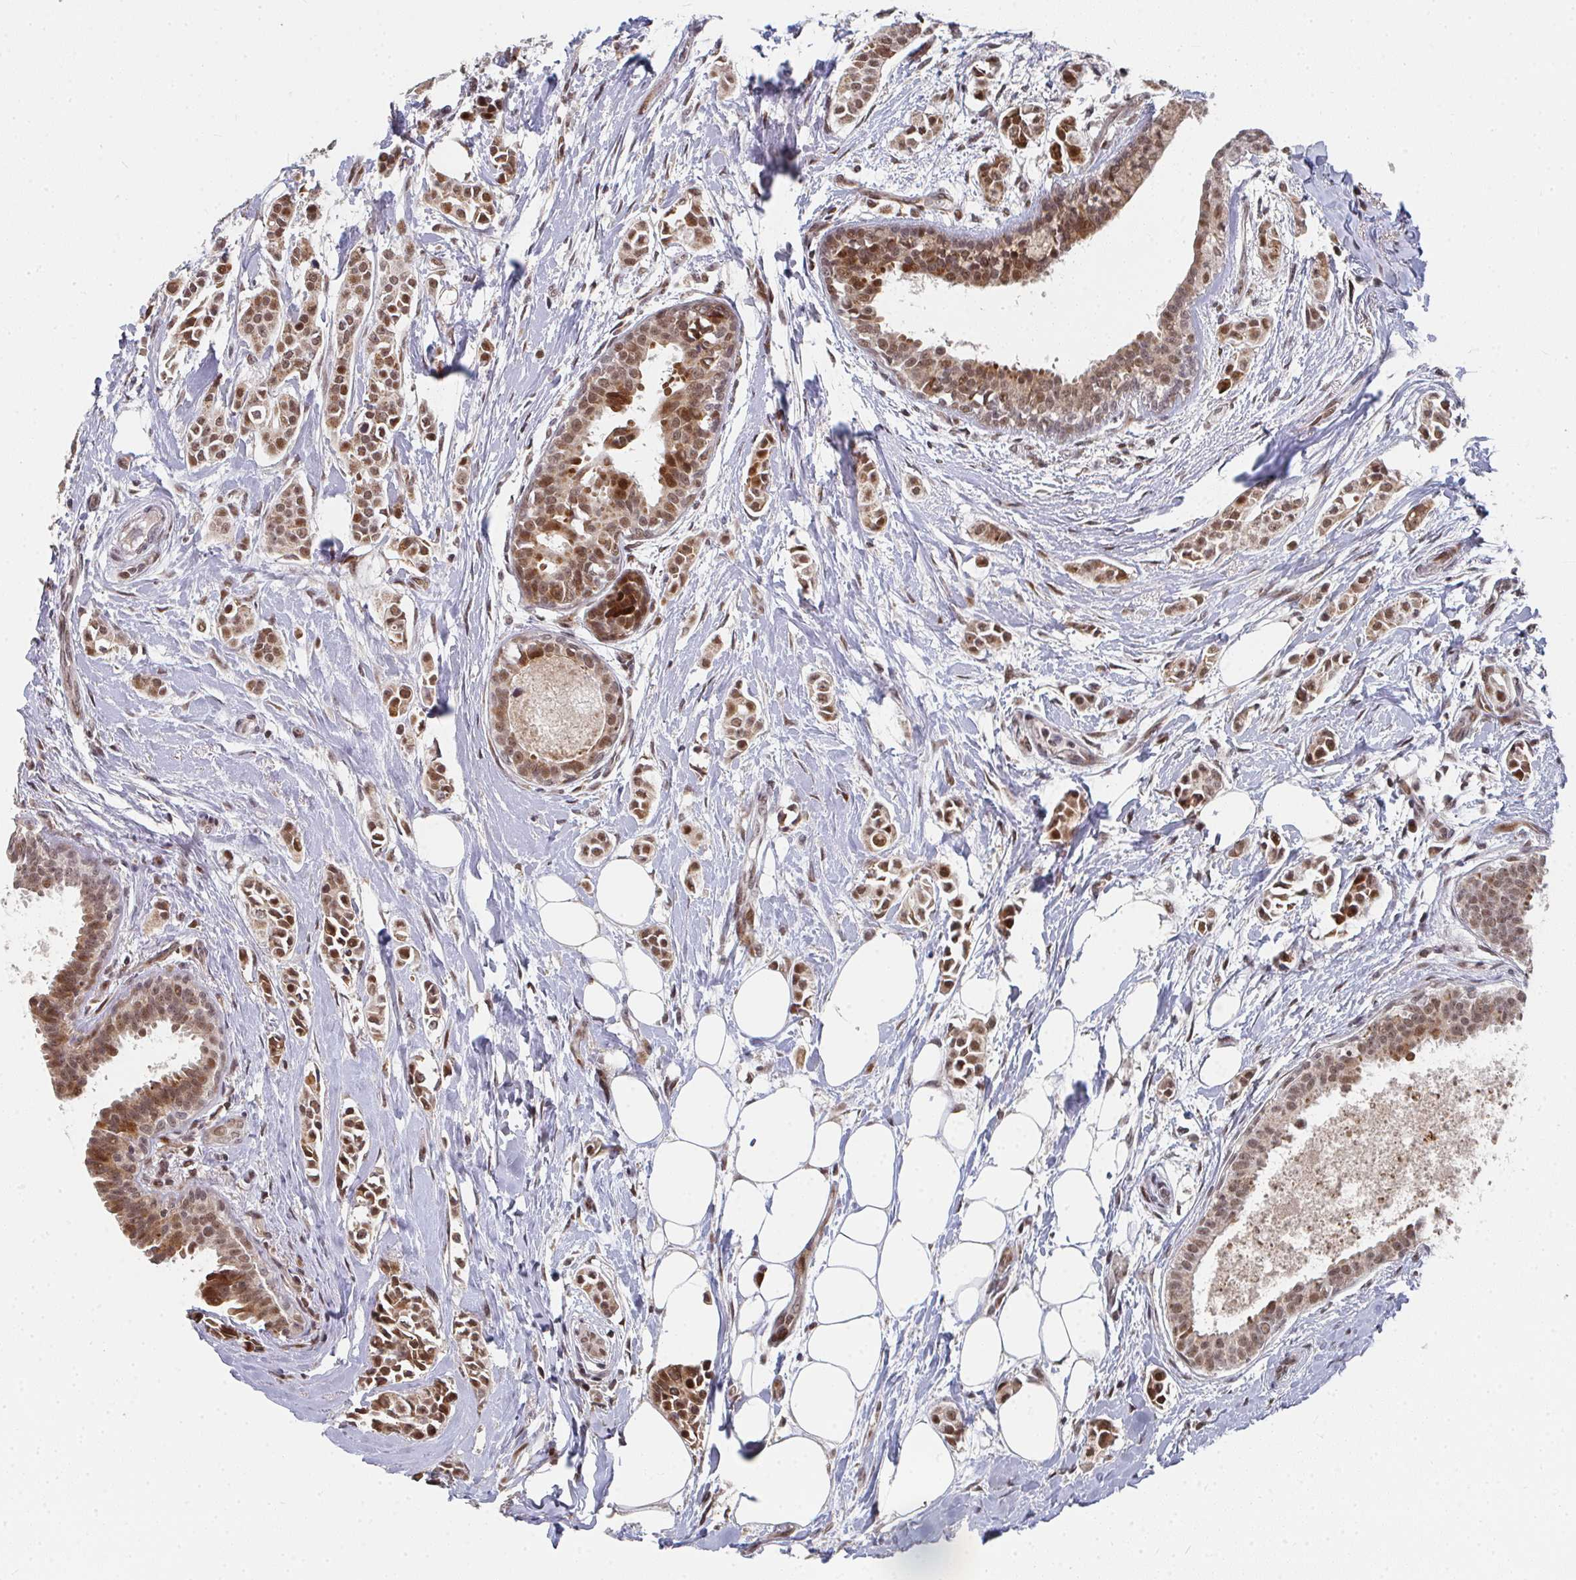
{"staining": {"intensity": "moderate", "quantity": ">75%", "location": "cytoplasmic/membranous,nuclear"}, "tissue": "breast cancer", "cell_type": "Tumor cells", "image_type": "cancer", "snomed": [{"axis": "morphology", "description": "Duct carcinoma"}, {"axis": "topography", "description": "Breast"}], "caption": "The micrograph displays immunohistochemical staining of breast cancer (intraductal carcinoma). There is moderate cytoplasmic/membranous and nuclear expression is present in about >75% of tumor cells. (Brightfield microscopy of DAB IHC at high magnification).", "gene": "RBBP5", "patient": {"sex": "female", "age": 64}}